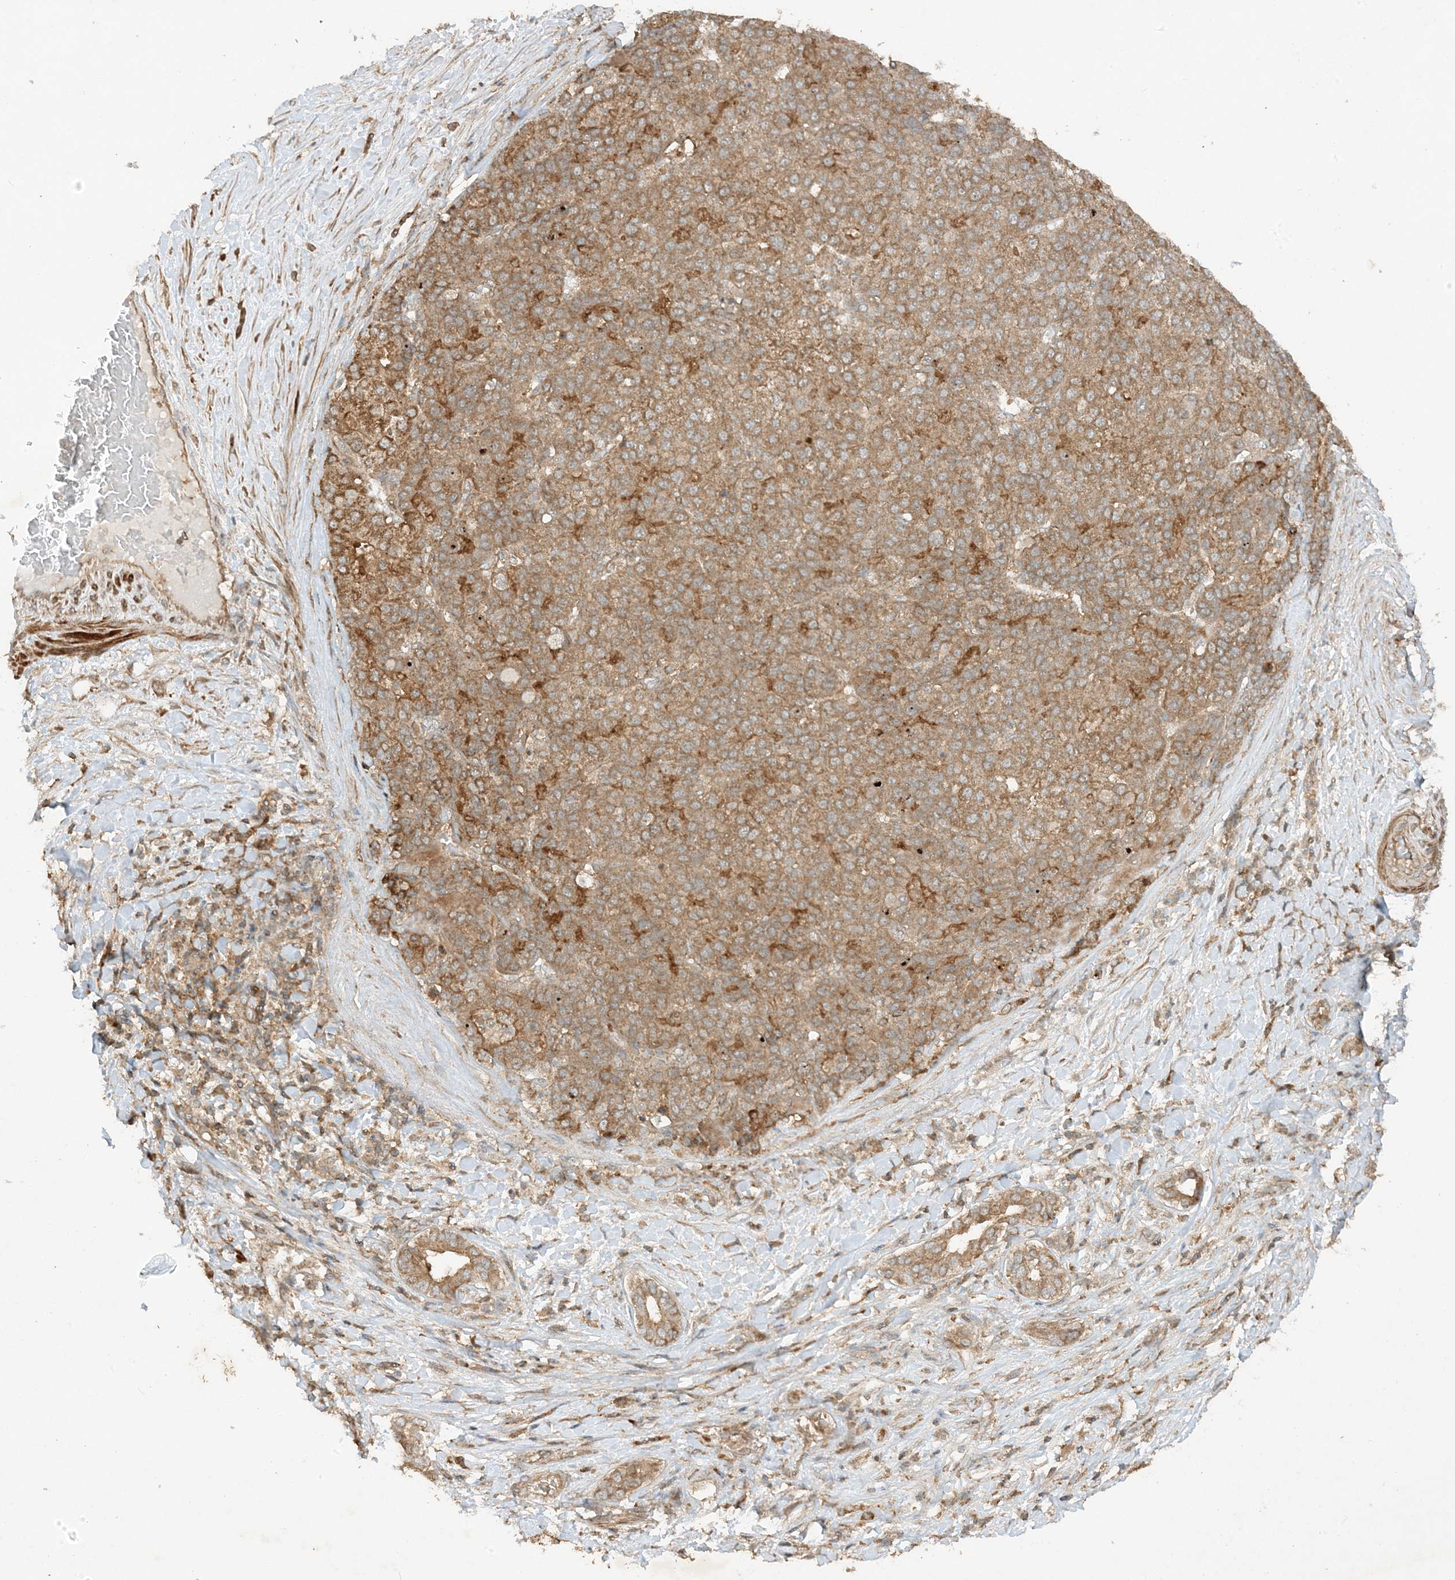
{"staining": {"intensity": "moderate", "quantity": ">75%", "location": "cytoplasmic/membranous"}, "tissue": "liver cancer", "cell_type": "Tumor cells", "image_type": "cancer", "snomed": [{"axis": "morphology", "description": "Carcinoma, Hepatocellular, NOS"}, {"axis": "topography", "description": "Liver"}], "caption": "High-power microscopy captured an immunohistochemistry histopathology image of liver hepatocellular carcinoma, revealing moderate cytoplasmic/membranous staining in approximately >75% of tumor cells. The staining is performed using DAB brown chromogen to label protein expression. The nuclei are counter-stained blue using hematoxylin.", "gene": "XRN1", "patient": {"sex": "male", "age": 65}}